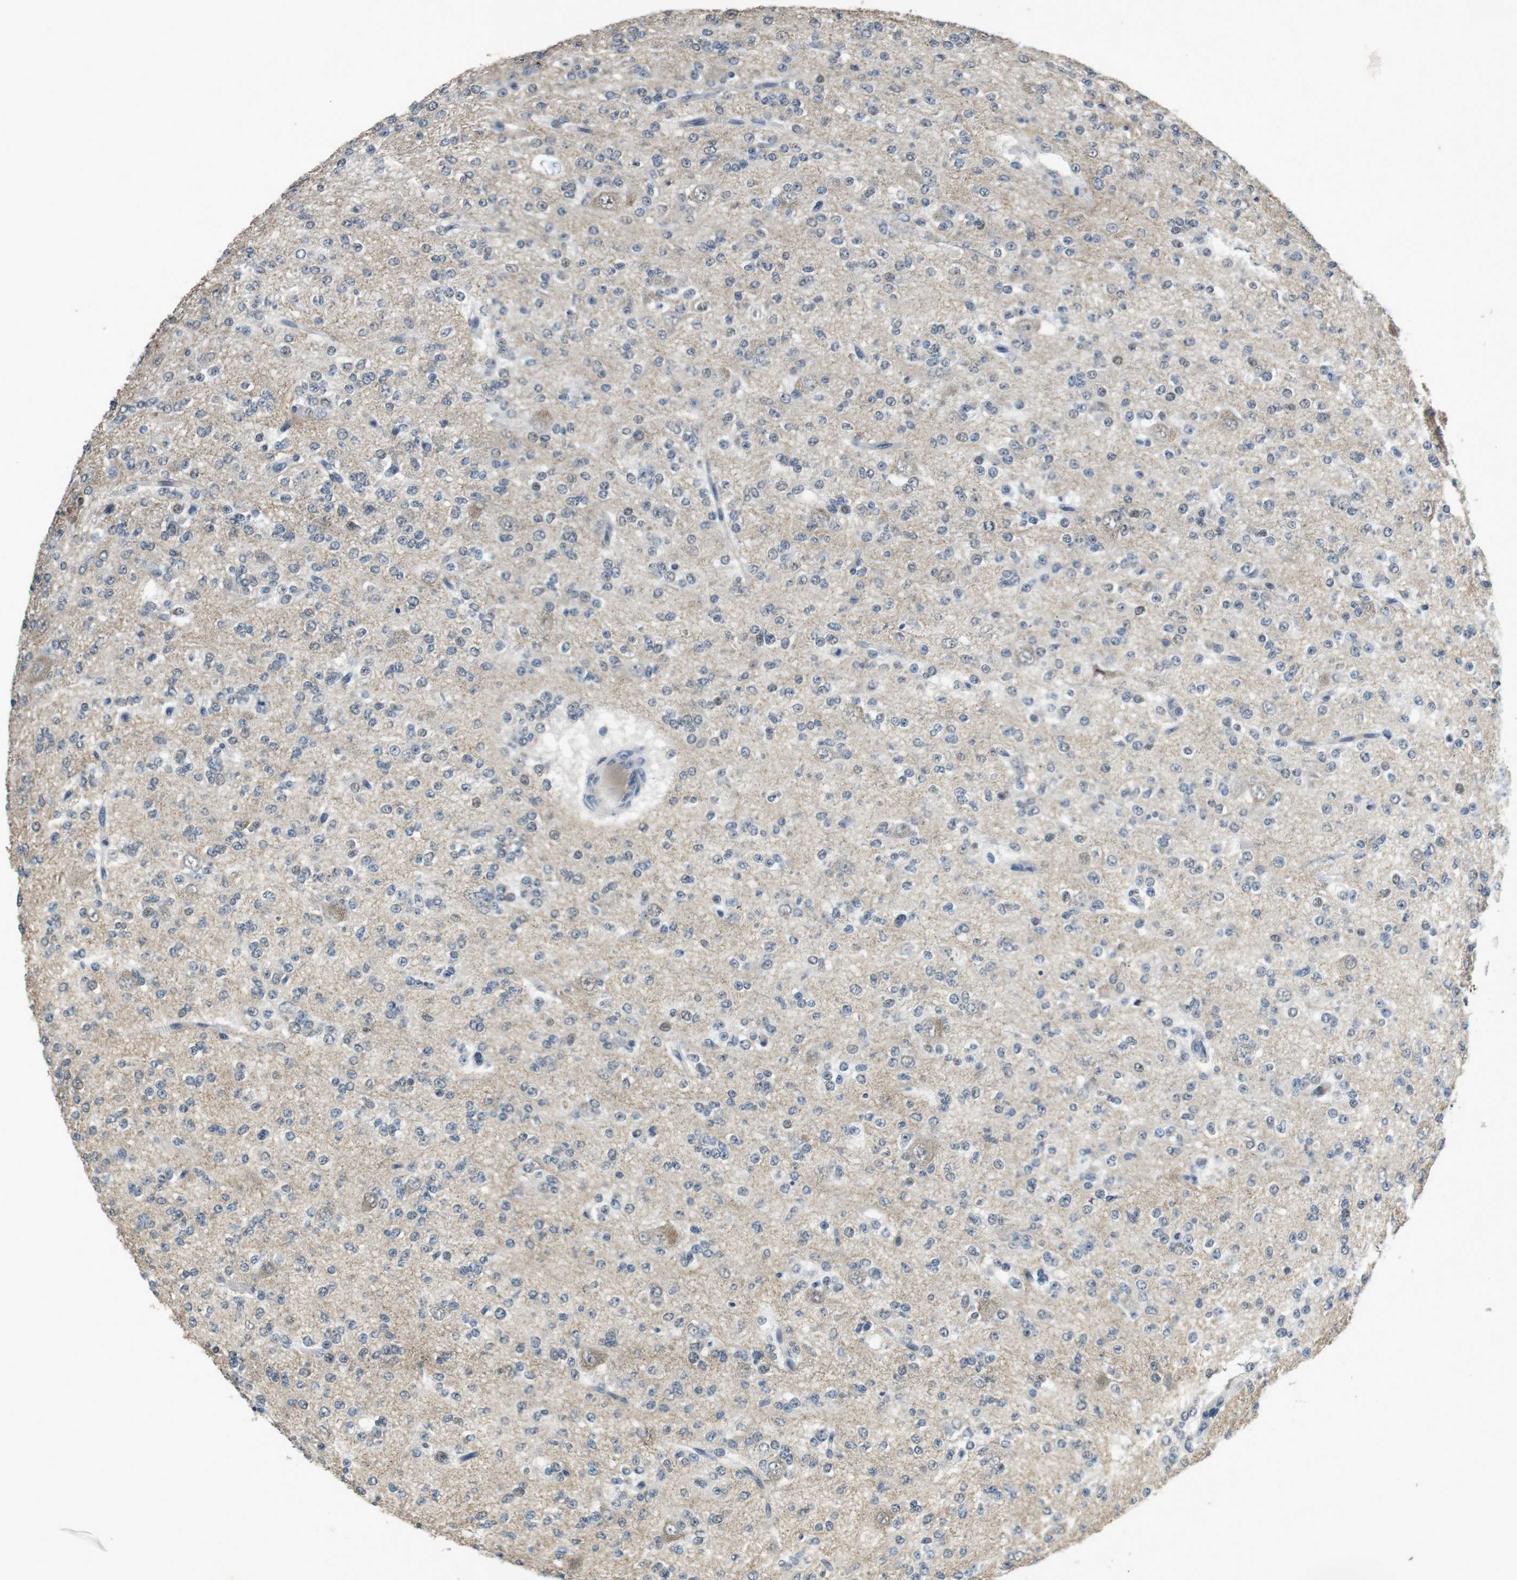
{"staining": {"intensity": "negative", "quantity": "none", "location": "none"}, "tissue": "glioma", "cell_type": "Tumor cells", "image_type": "cancer", "snomed": [{"axis": "morphology", "description": "Glioma, malignant, Low grade"}, {"axis": "topography", "description": "Brain"}], "caption": "This is an immunohistochemistry micrograph of glioma. There is no staining in tumor cells.", "gene": "CLDN7", "patient": {"sex": "male", "age": 38}}